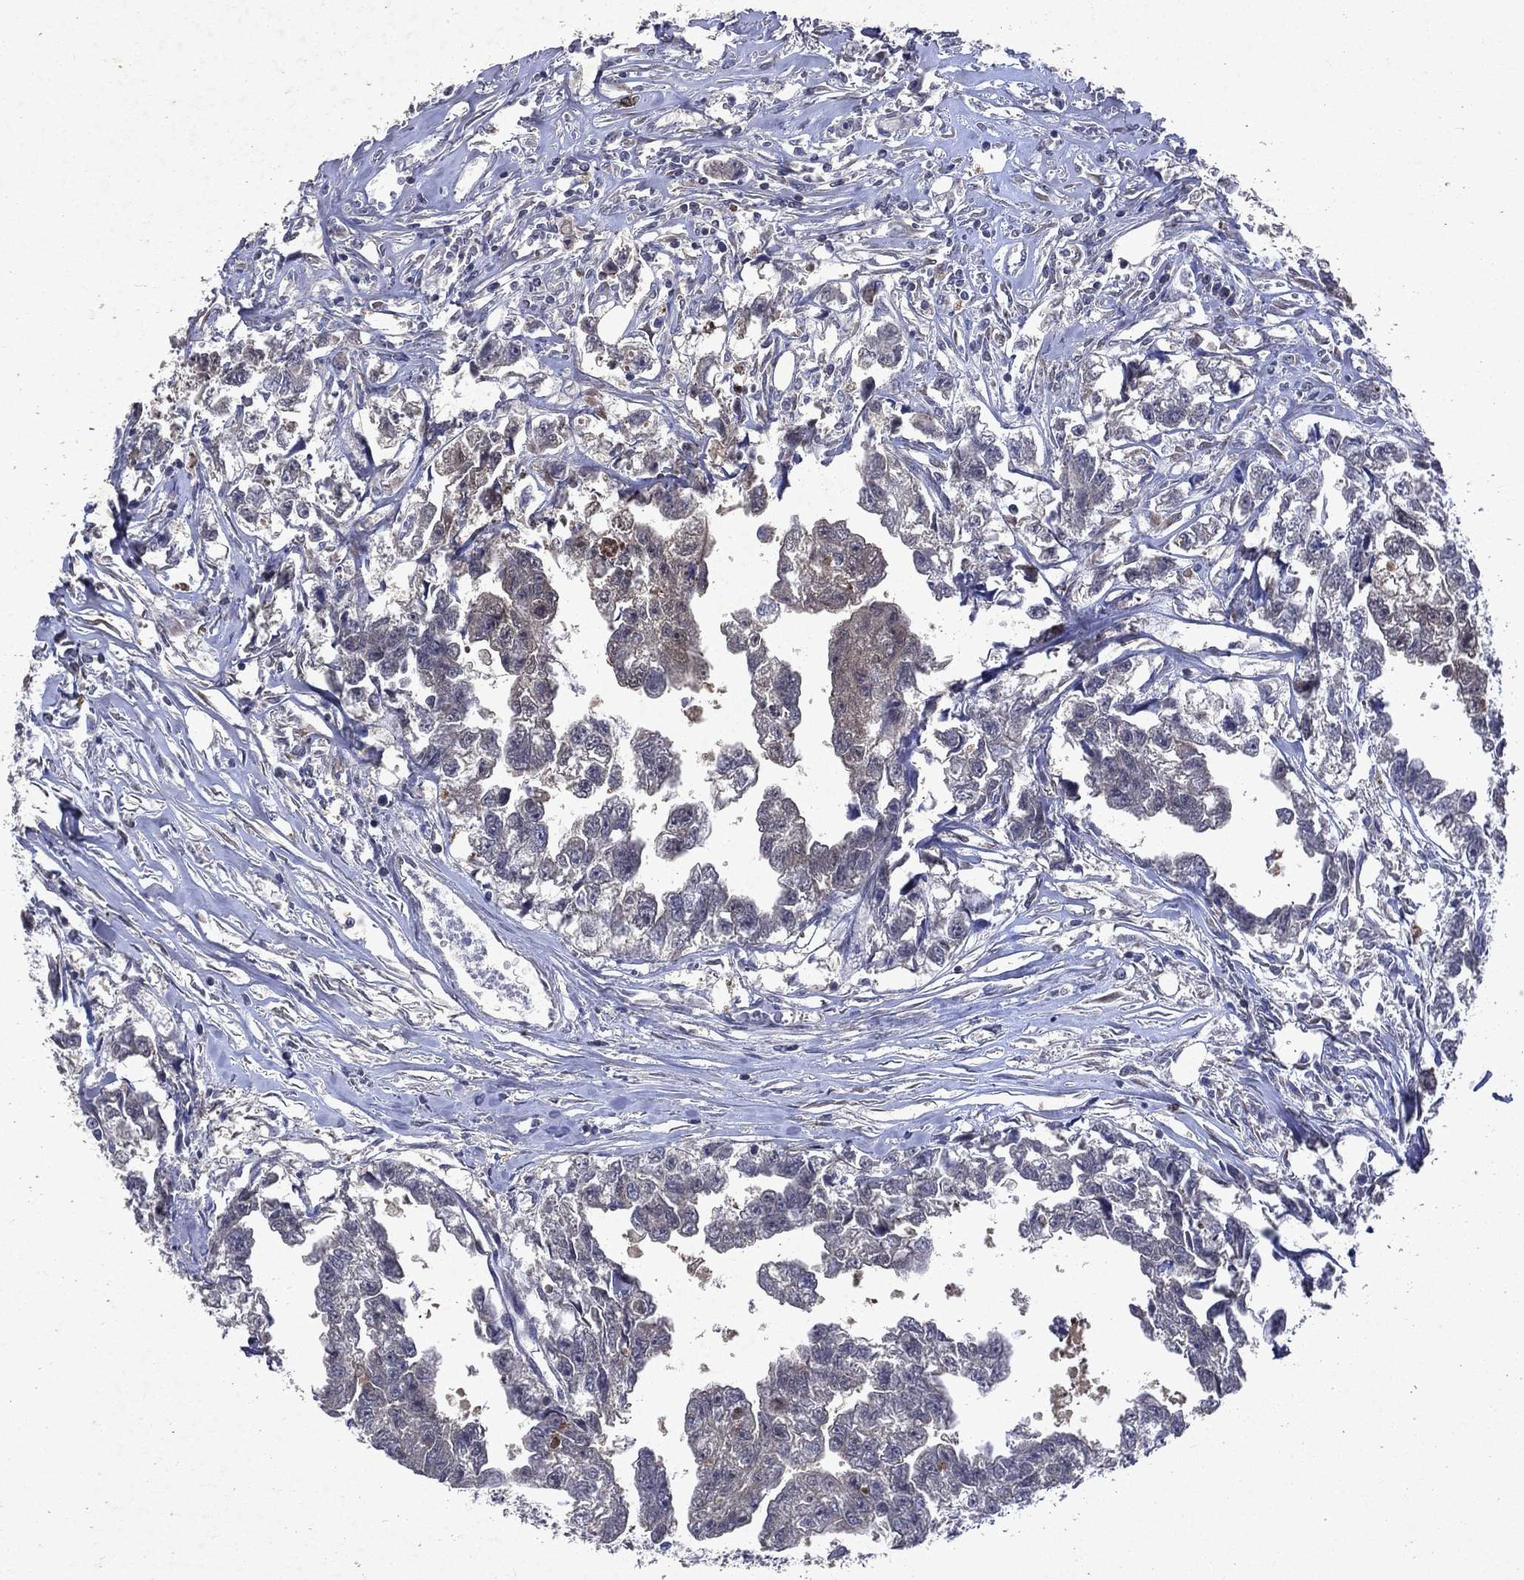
{"staining": {"intensity": "negative", "quantity": "none", "location": "none"}, "tissue": "testis cancer", "cell_type": "Tumor cells", "image_type": "cancer", "snomed": [{"axis": "morphology", "description": "Carcinoma, Embryonal, NOS"}, {"axis": "morphology", "description": "Teratoma, malignant, NOS"}, {"axis": "topography", "description": "Testis"}], "caption": "IHC histopathology image of neoplastic tissue: teratoma (malignant) (testis) stained with DAB (3,3'-diaminobenzidine) demonstrates no significant protein staining in tumor cells. Nuclei are stained in blue.", "gene": "MTAP", "patient": {"sex": "male", "age": 44}}